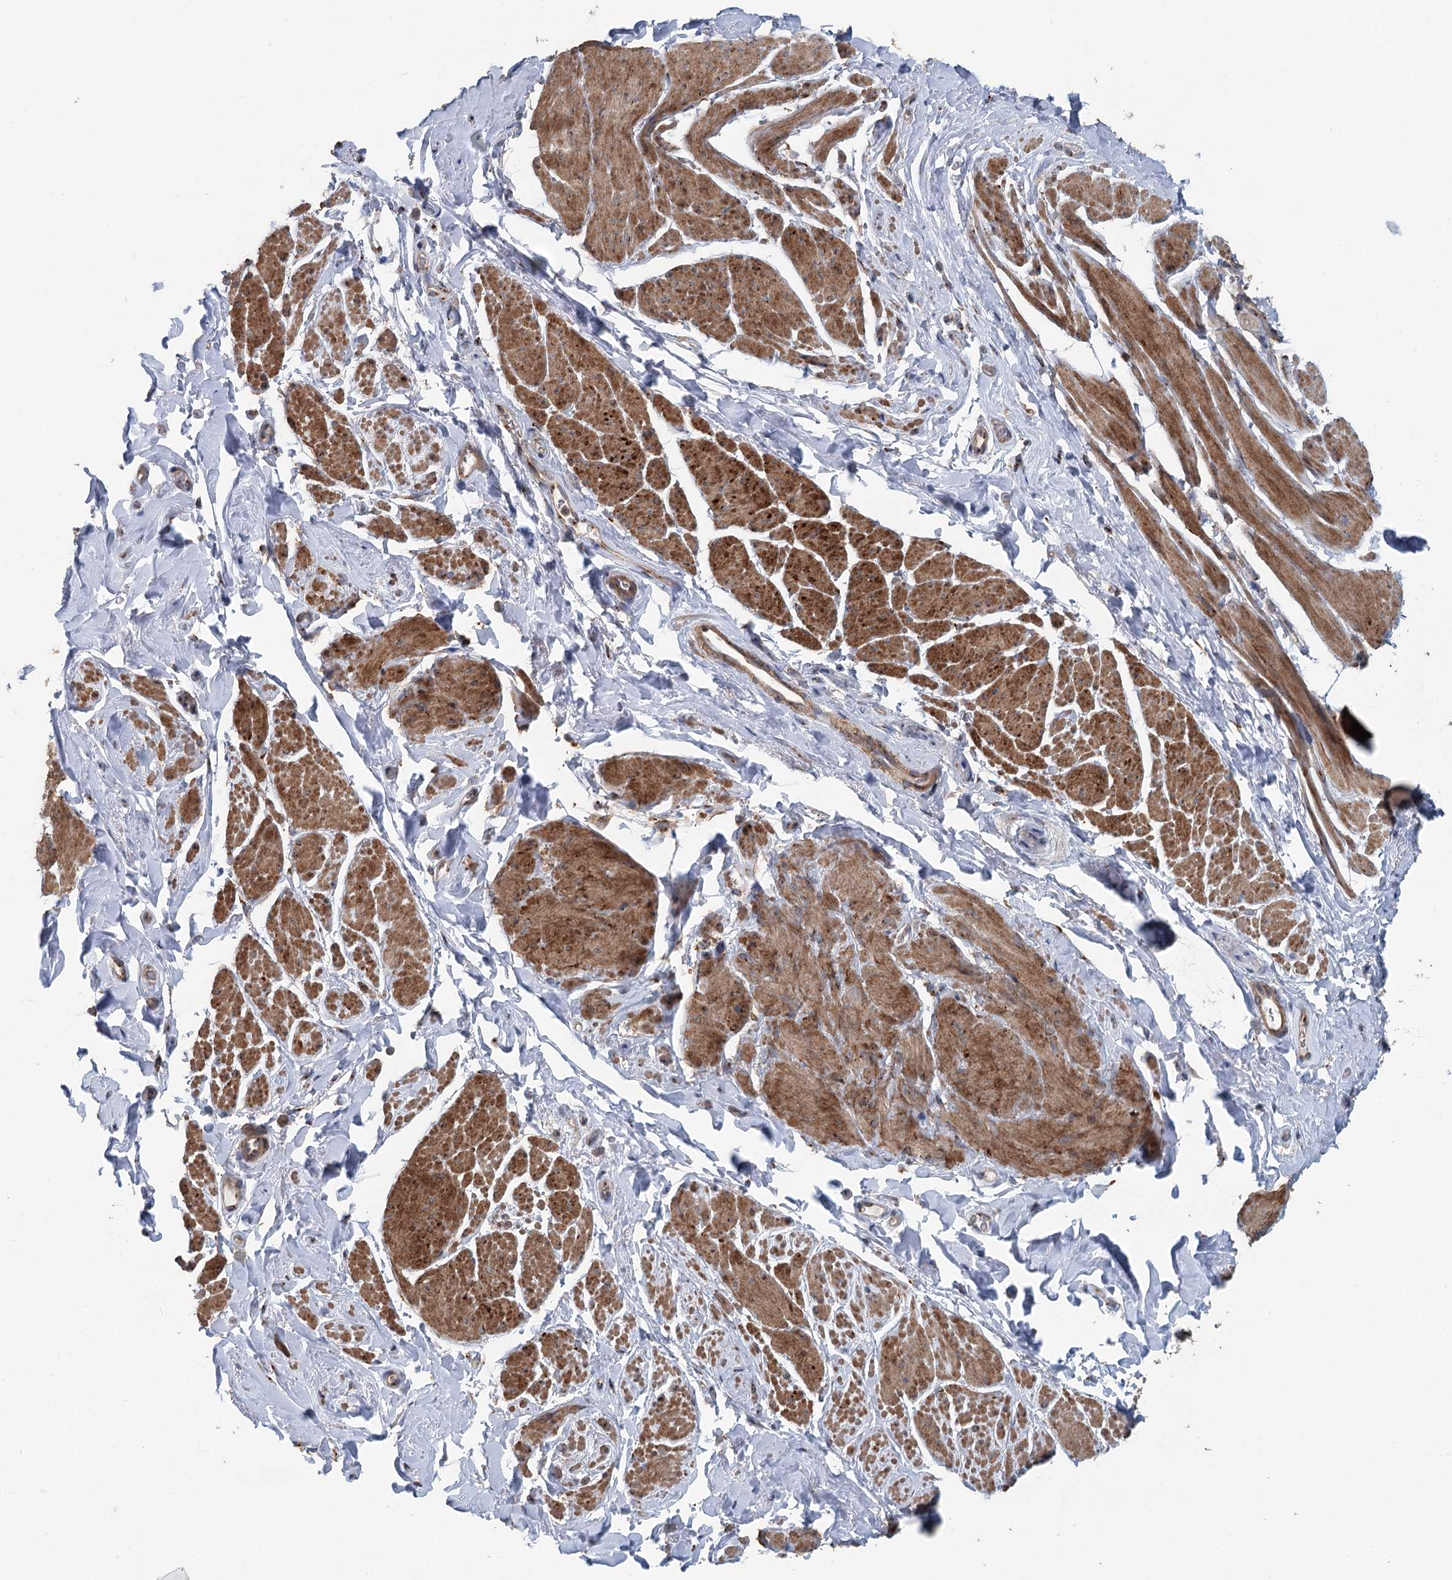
{"staining": {"intensity": "moderate", "quantity": "25%-75%", "location": "cytoplasmic/membranous"}, "tissue": "smooth muscle", "cell_type": "Smooth muscle cells", "image_type": "normal", "snomed": [{"axis": "morphology", "description": "Normal tissue, NOS"}, {"axis": "topography", "description": "Smooth muscle"}, {"axis": "topography", "description": "Peripheral nerve tissue"}], "caption": "IHC staining of benign smooth muscle, which displays medium levels of moderate cytoplasmic/membranous staining in approximately 25%-75% of smooth muscle cells indicating moderate cytoplasmic/membranous protein staining. The staining was performed using DAB (brown) for protein detection and nuclei were counterstained in hematoxylin (blue).", "gene": "ITIH5", "patient": {"sex": "male", "age": 69}}